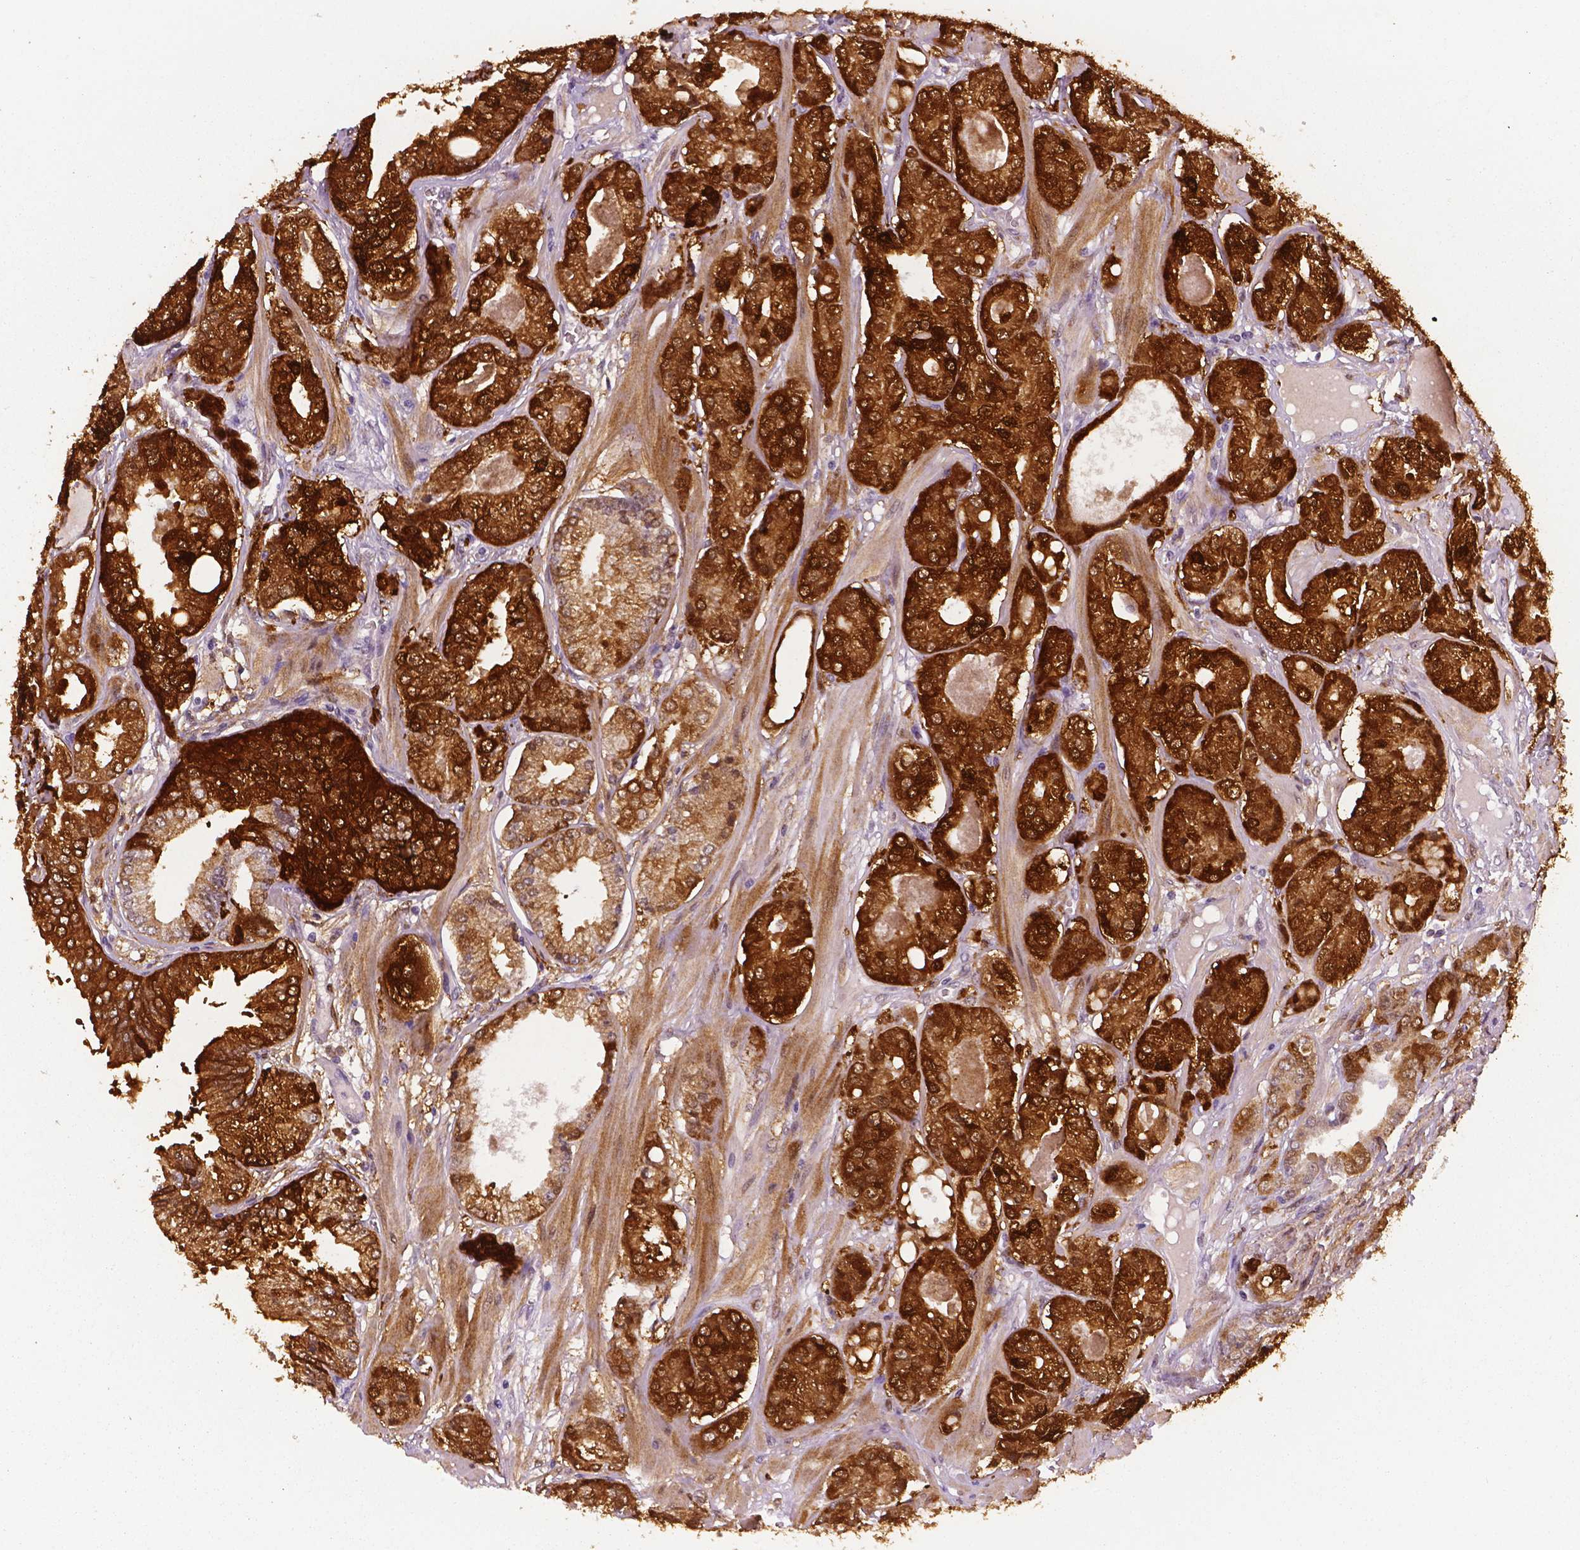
{"staining": {"intensity": "strong", "quantity": ">75%", "location": "cytoplasmic/membranous"}, "tissue": "prostate cancer", "cell_type": "Tumor cells", "image_type": "cancer", "snomed": [{"axis": "morphology", "description": "Adenocarcinoma, NOS"}, {"axis": "topography", "description": "Prostate"}], "caption": "Protein positivity by immunohistochemistry (IHC) shows strong cytoplasmic/membranous positivity in about >75% of tumor cells in adenocarcinoma (prostate).", "gene": "PHGDH", "patient": {"sex": "male", "age": 64}}